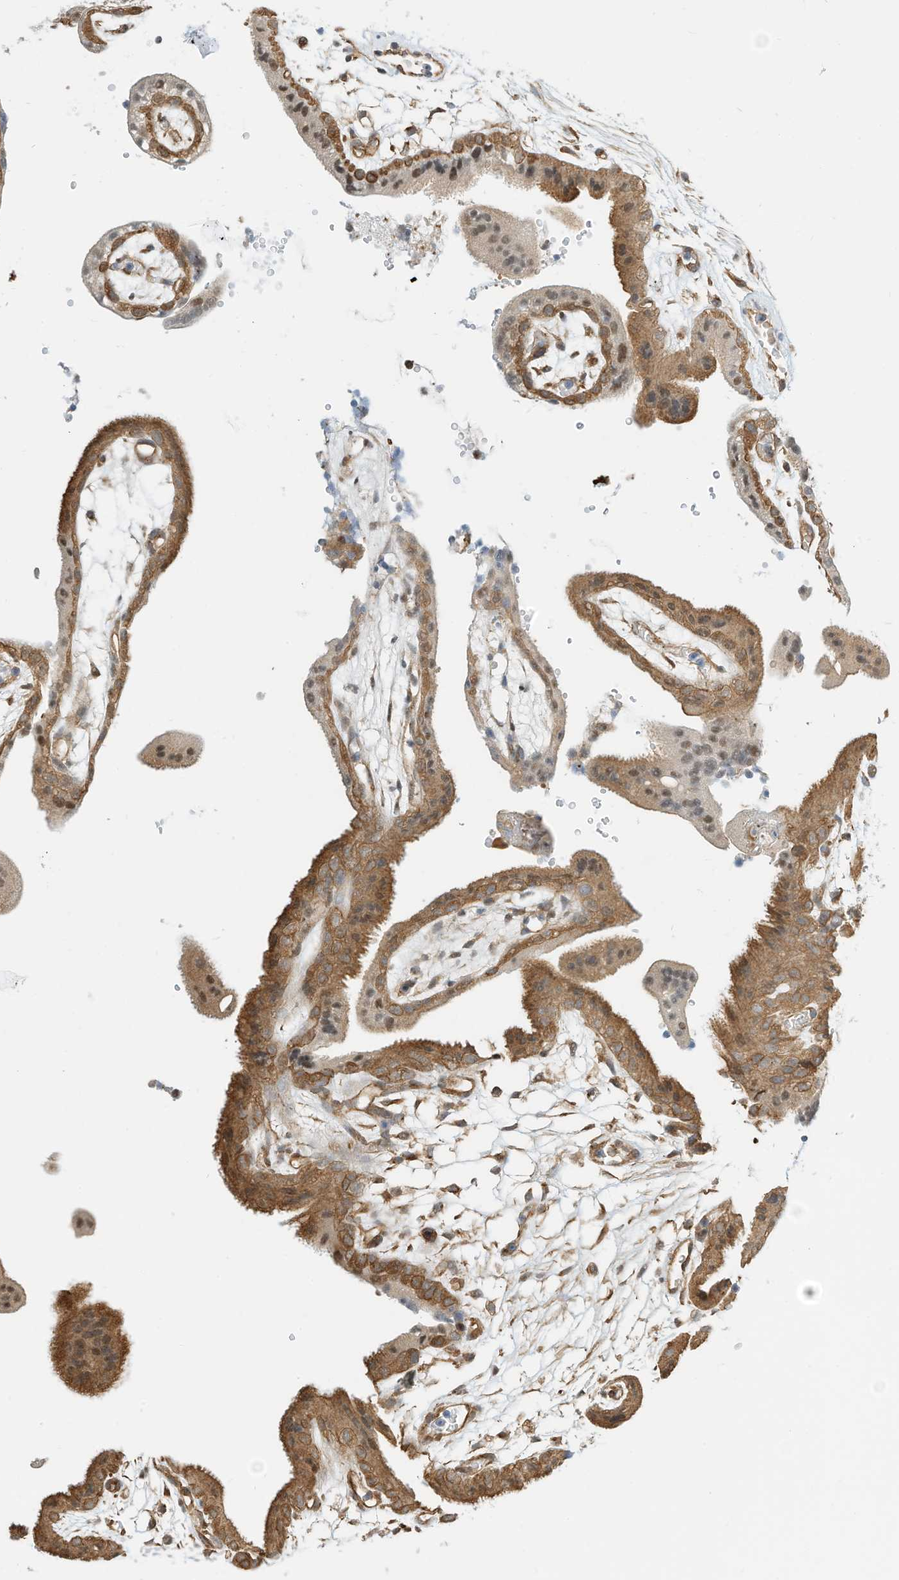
{"staining": {"intensity": "moderate", "quantity": ">75%", "location": "cytoplasmic/membranous"}, "tissue": "placenta", "cell_type": "Decidual cells", "image_type": "normal", "snomed": [{"axis": "morphology", "description": "Normal tissue, NOS"}, {"axis": "topography", "description": "Placenta"}], "caption": "This photomicrograph exhibits immunohistochemistry (IHC) staining of unremarkable human placenta, with medium moderate cytoplasmic/membranous expression in about >75% of decidual cells.", "gene": "OFD1", "patient": {"sex": "female", "age": 18}}